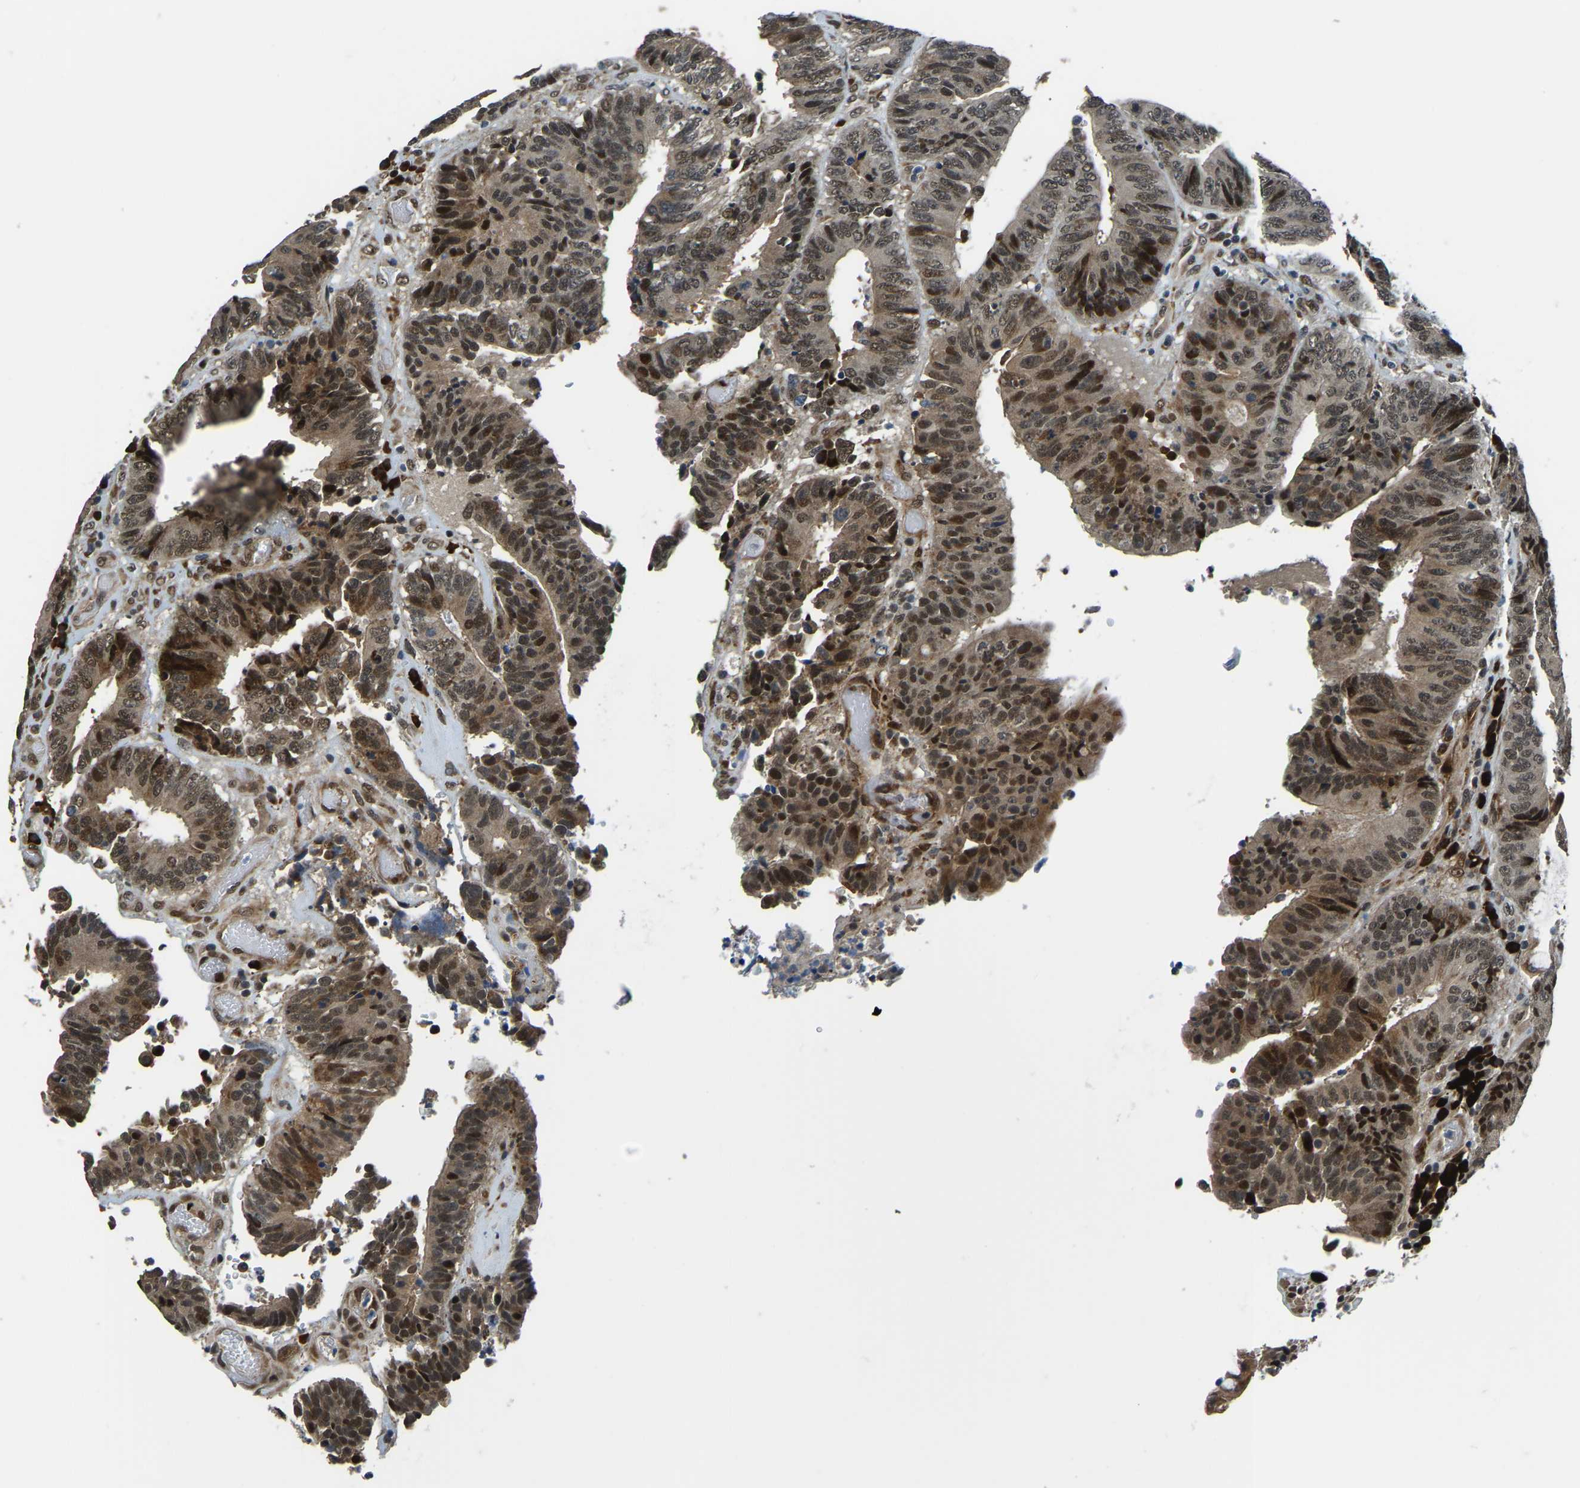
{"staining": {"intensity": "moderate", "quantity": ">75%", "location": "cytoplasmic/membranous,nuclear"}, "tissue": "colorectal cancer", "cell_type": "Tumor cells", "image_type": "cancer", "snomed": [{"axis": "morphology", "description": "Adenocarcinoma, NOS"}, {"axis": "topography", "description": "Rectum"}], "caption": "This image shows colorectal adenocarcinoma stained with IHC to label a protein in brown. The cytoplasmic/membranous and nuclear of tumor cells show moderate positivity for the protein. Nuclei are counter-stained blue.", "gene": "ING2", "patient": {"sex": "male", "age": 72}}